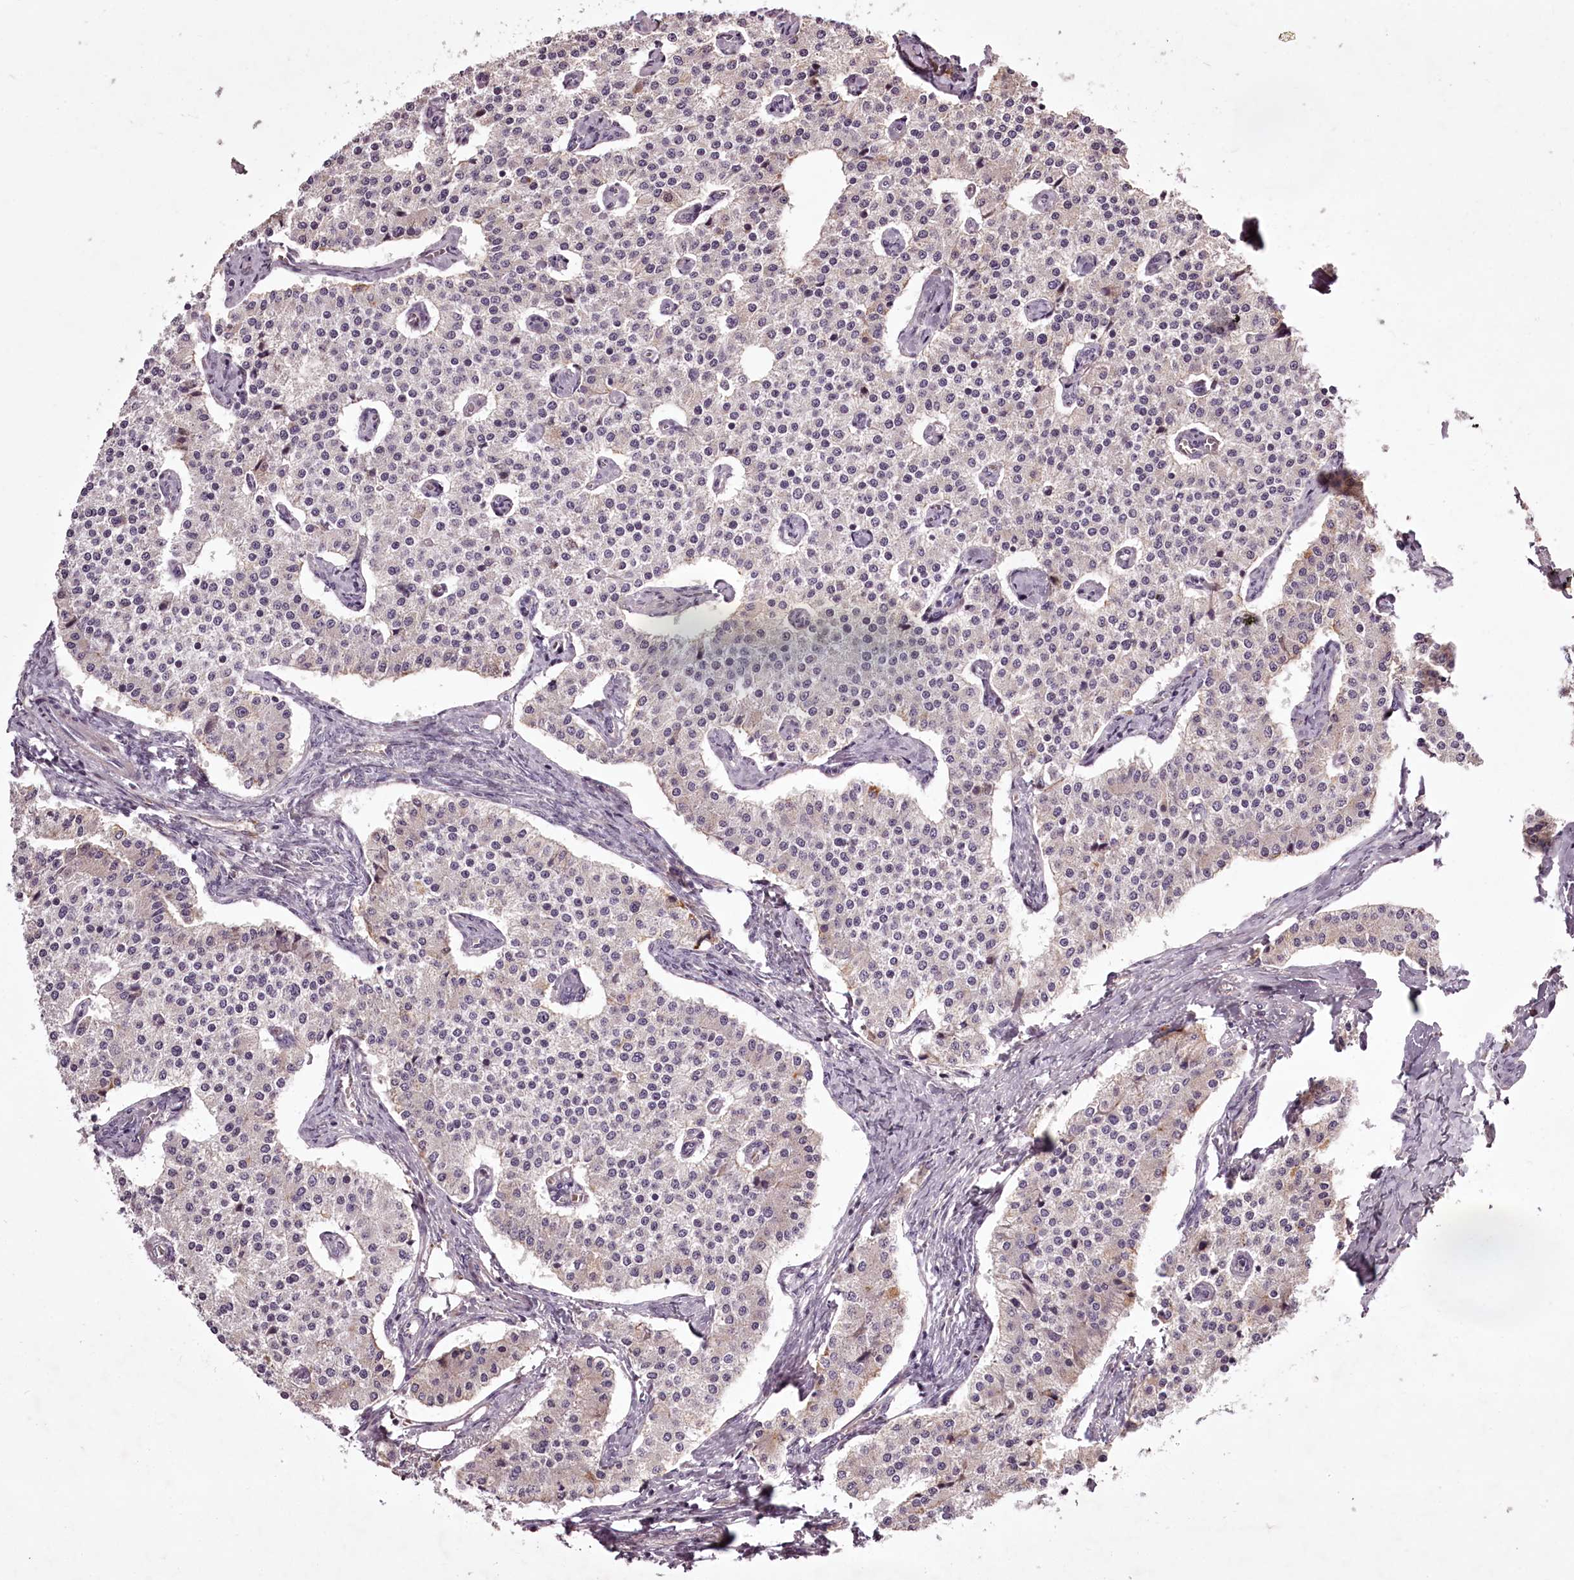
{"staining": {"intensity": "negative", "quantity": "none", "location": "none"}, "tissue": "carcinoid", "cell_type": "Tumor cells", "image_type": "cancer", "snomed": [{"axis": "morphology", "description": "Carcinoid, malignant, NOS"}, {"axis": "topography", "description": "Colon"}], "caption": "This is an IHC micrograph of carcinoid. There is no staining in tumor cells.", "gene": "RBMXL2", "patient": {"sex": "female", "age": 52}}